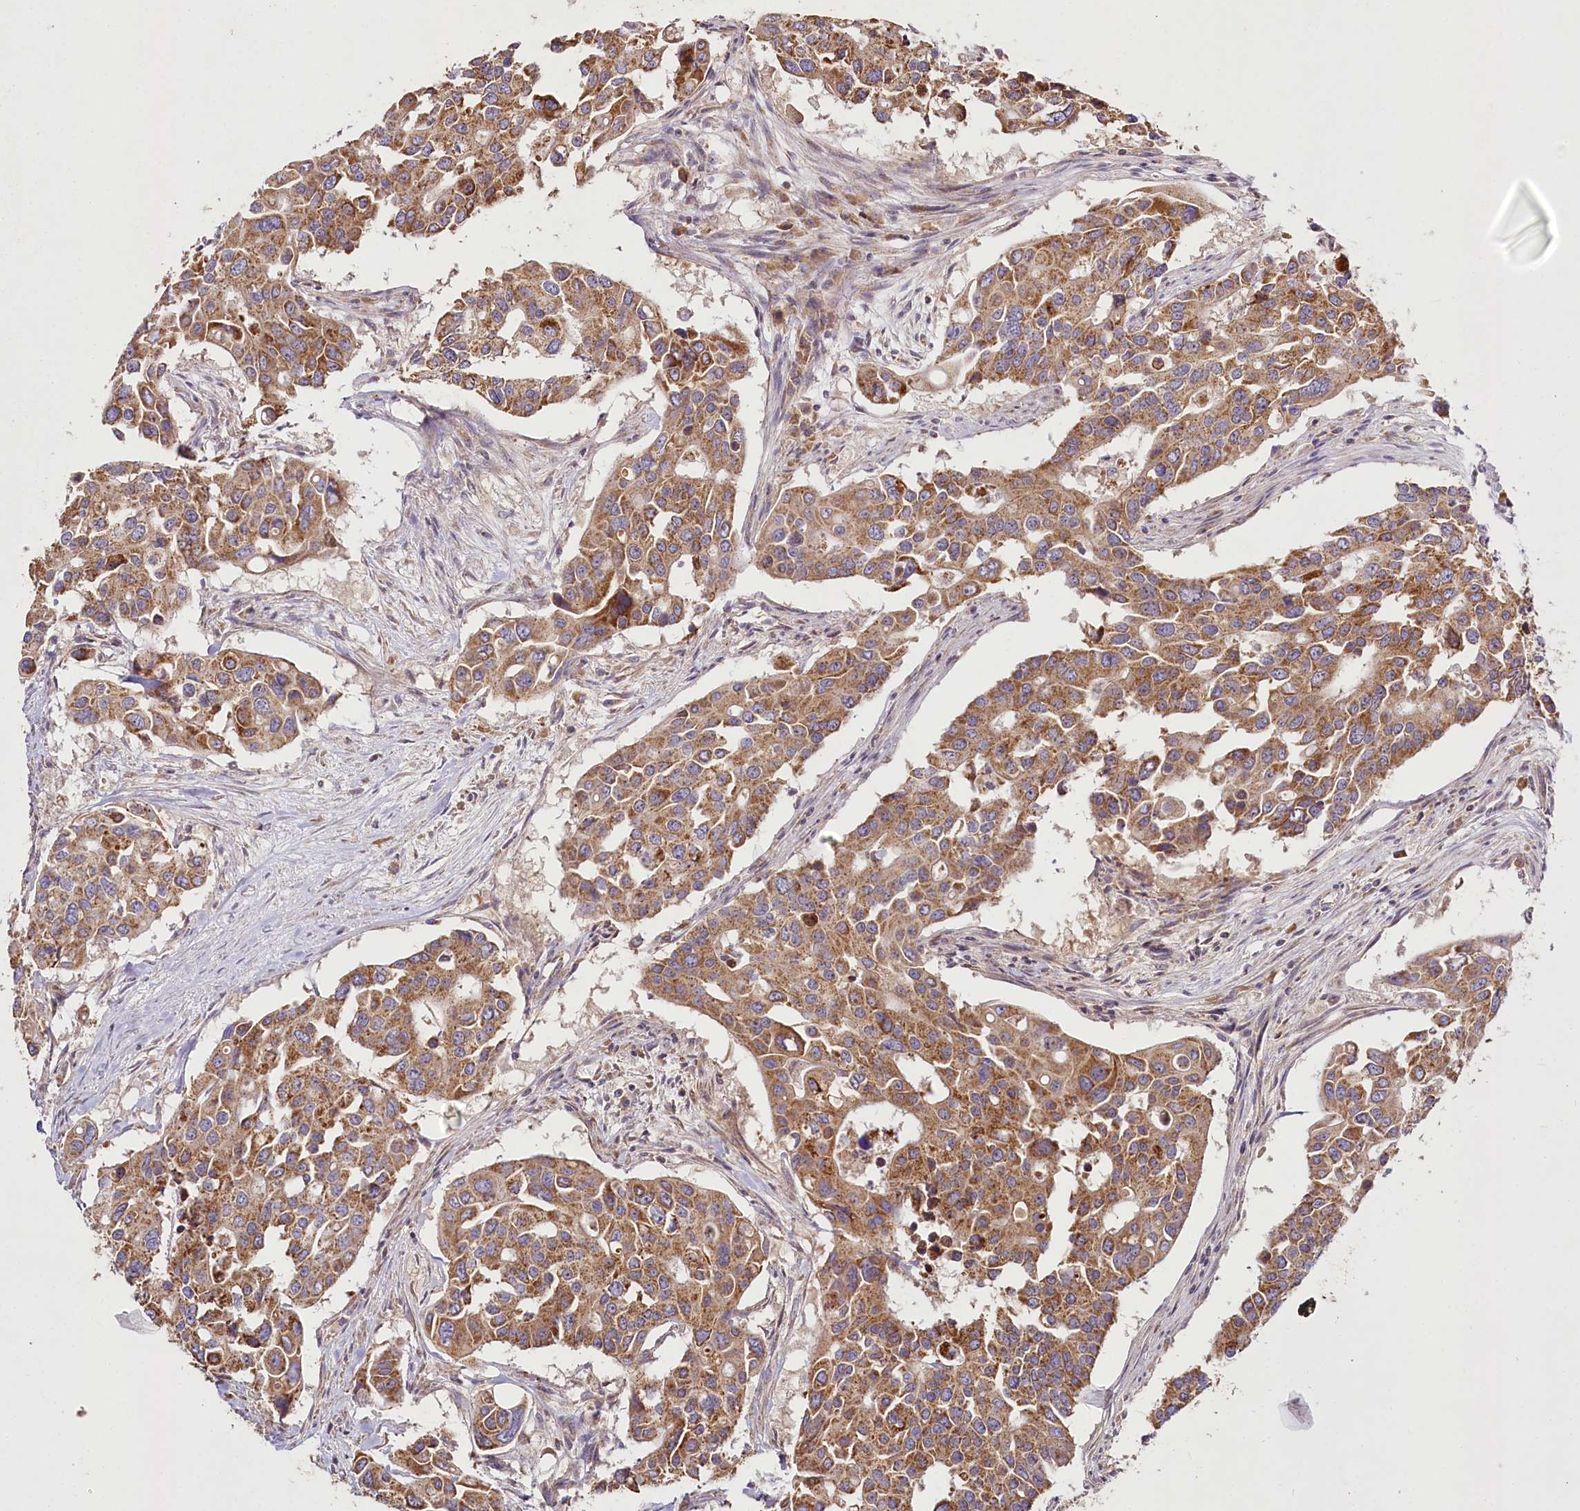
{"staining": {"intensity": "moderate", "quantity": ">75%", "location": "cytoplasmic/membranous"}, "tissue": "colorectal cancer", "cell_type": "Tumor cells", "image_type": "cancer", "snomed": [{"axis": "morphology", "description": "Adenocarcinoma, NOS"}, {"axis": "topography", "description": "Colon"}], "caption": "Colorectal adenocarcinoma stained with a protein marker shows moderate staining in tumor cells.", "gene": "ACOX2", "patient": {"sex": "male", "age": 77}}